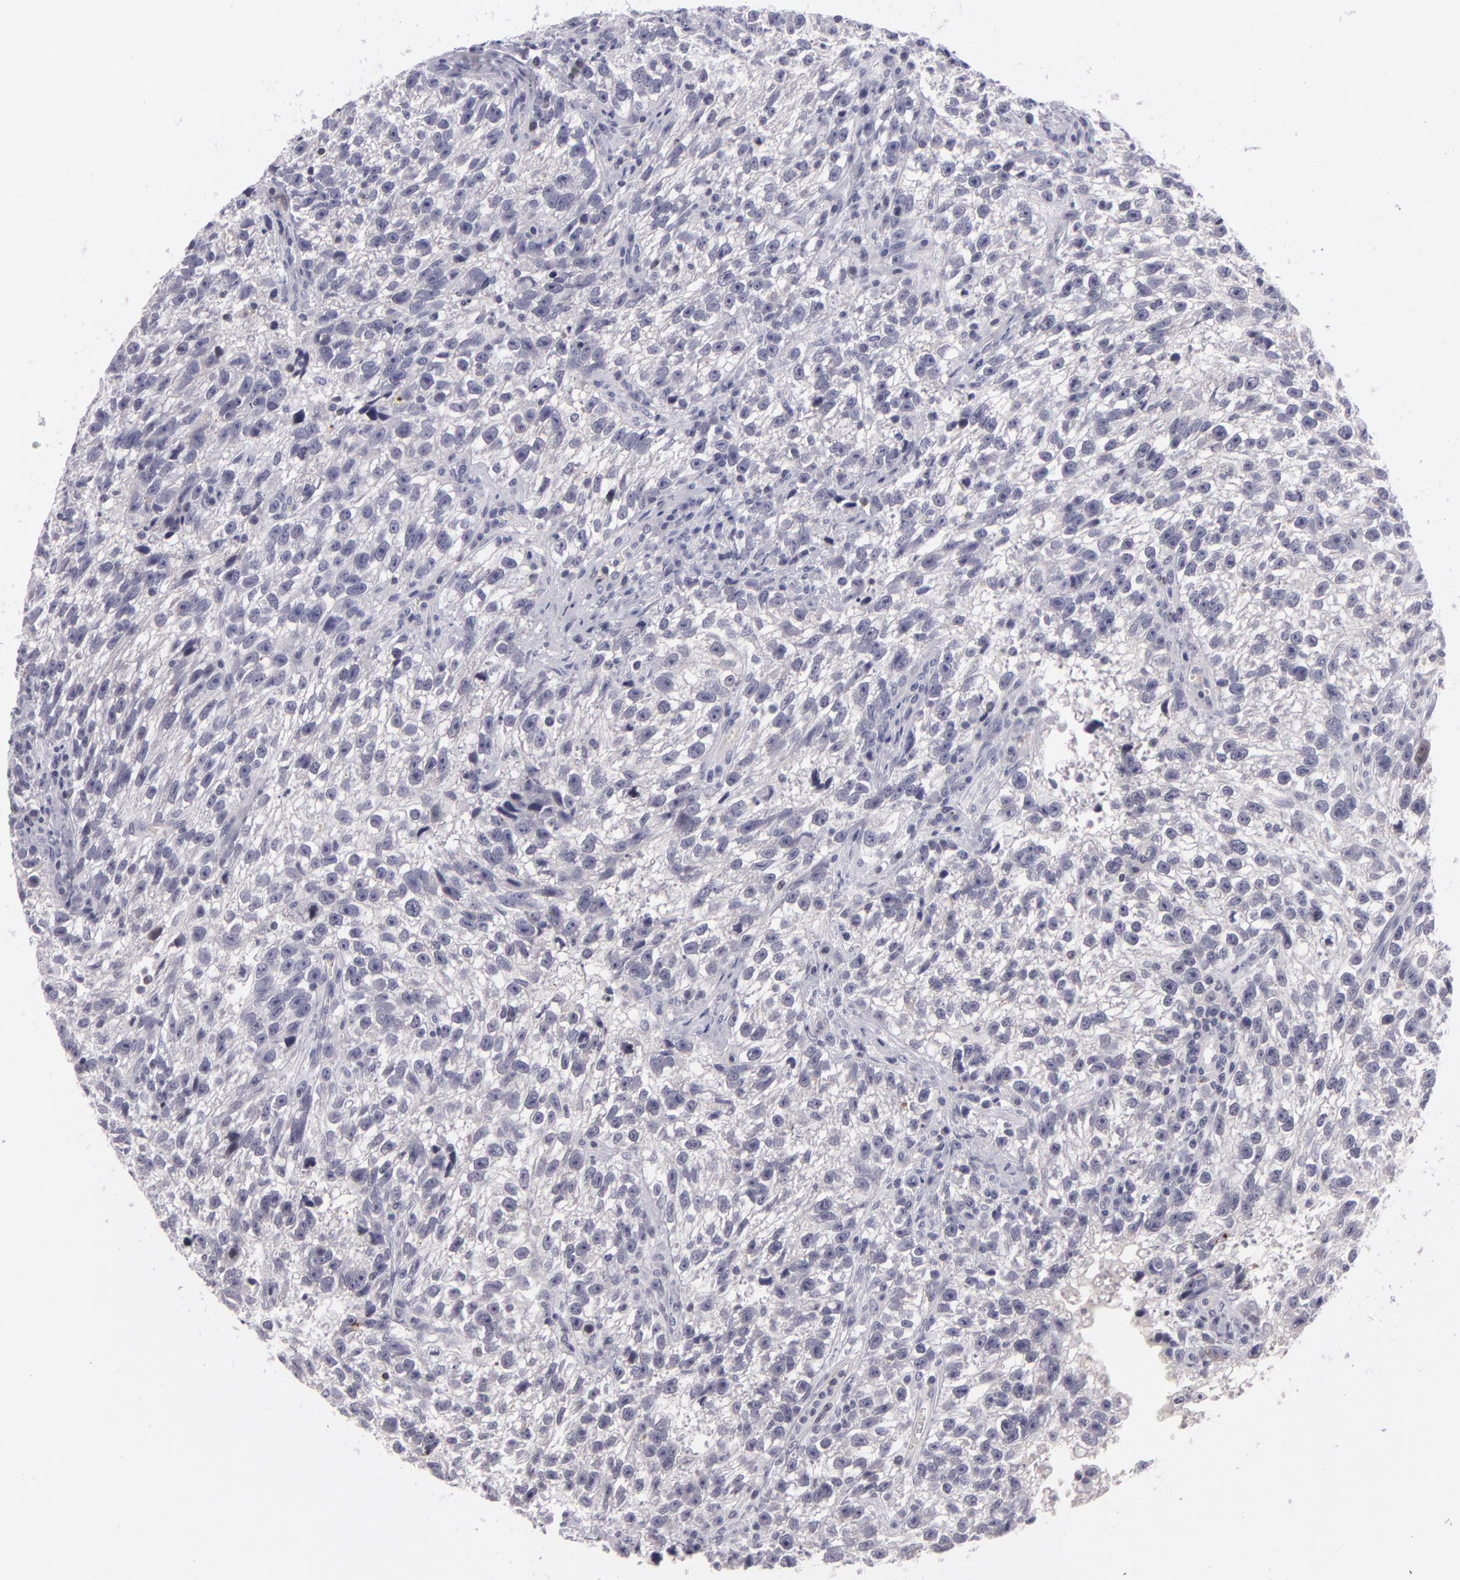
{"staining": {"intensity": "negative", "quantity": "none", "location": "none"}, "tissue": "testis cancer", "cell_type": "Tumor cells", "image_type": "cancer", "snomed": [{"axis": "morphology", "description": "Seminoma, NOS"}, {"axis": "topography", "description": "Testis"}], "caption": "This photomicrograph is of testis cancer stained with immunohistochemistry (IHC) to label a protein in brown with the nuclei are counter-stained blue. There is no staining in tumor cells.", "gene": "CTNNB1", "patient": {"sex": "male", "age": 38}}